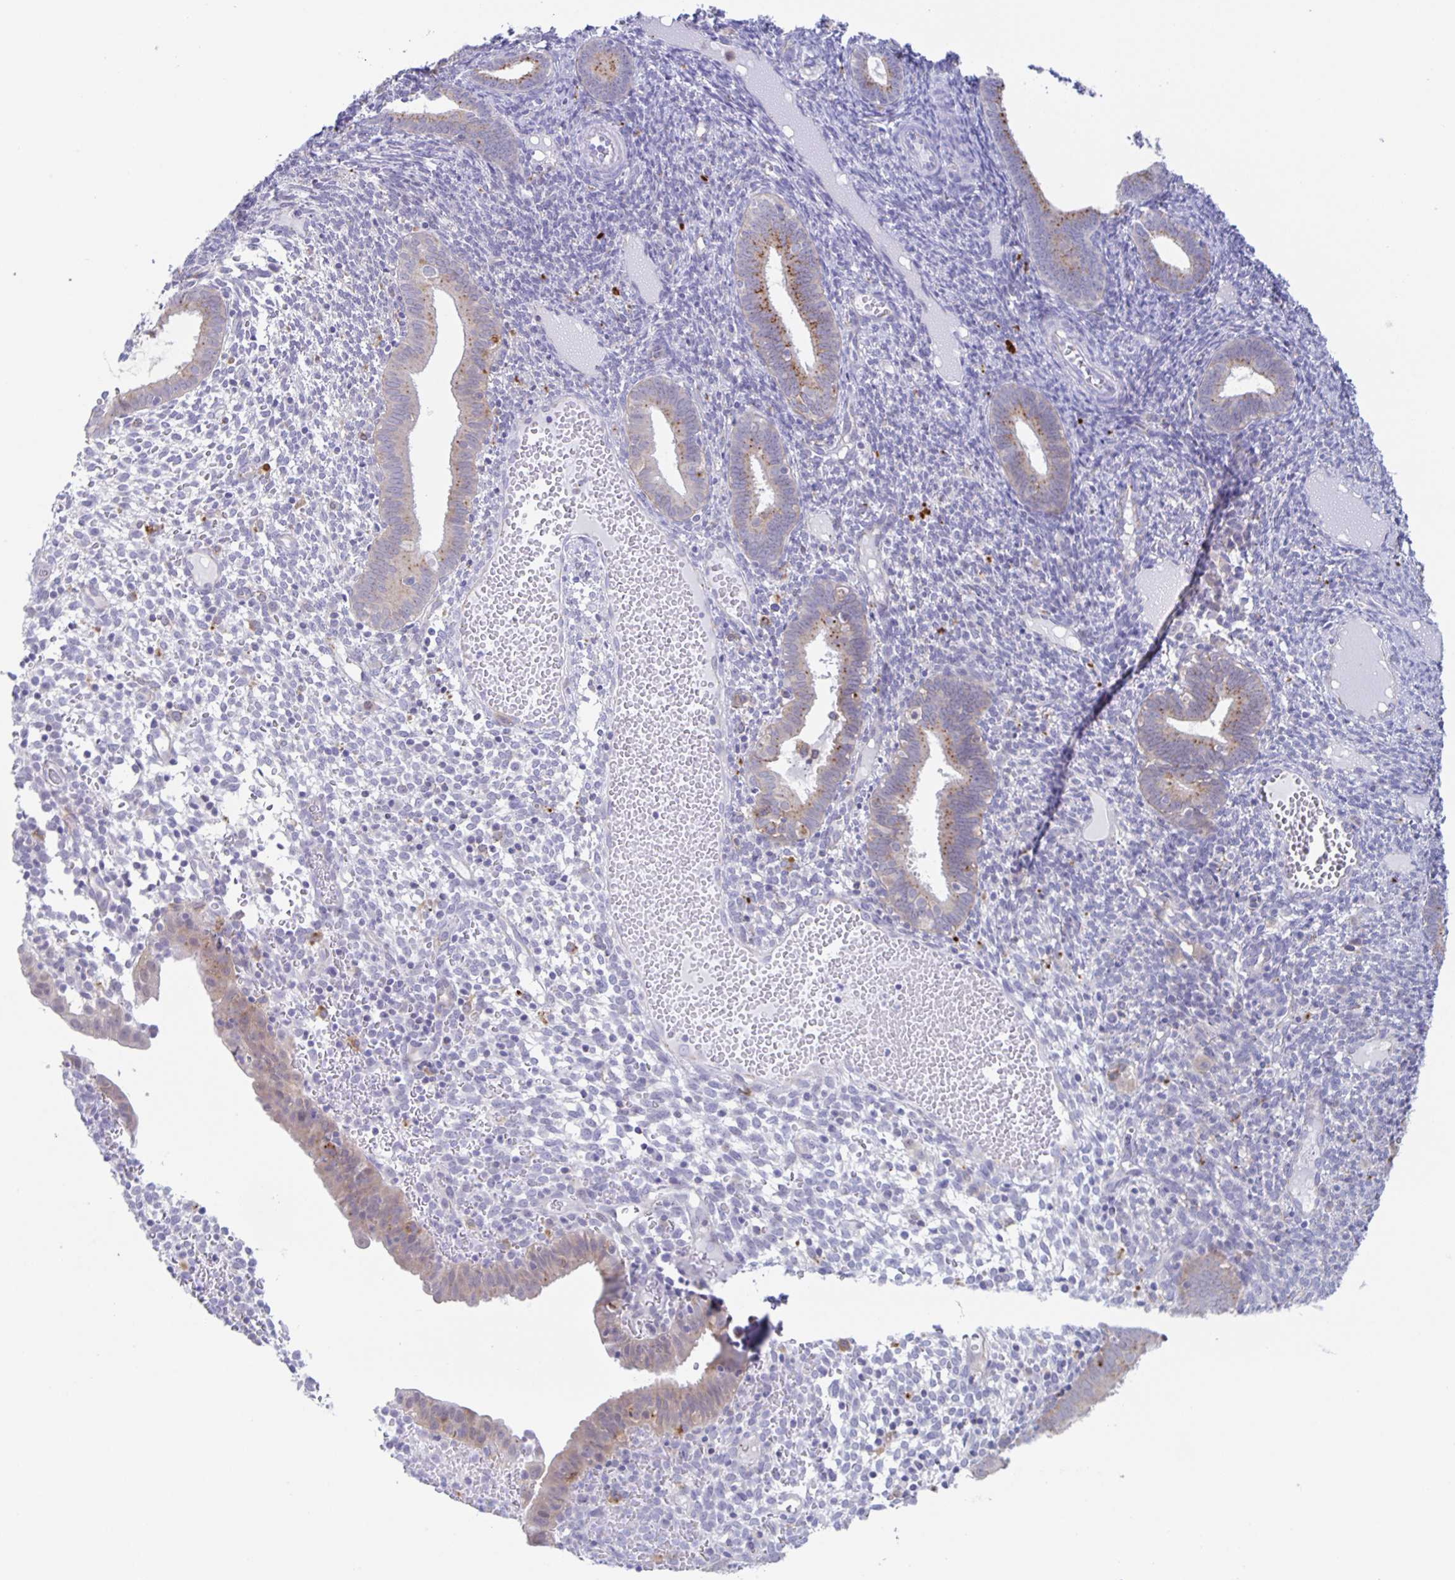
{"staining": {"intensity": "negative", "quantity": "none", "location": "none"}, "tissue": "endometrium", "cell_type": "Cells in endometrial stroma", "image_type": "normal", "snomed": [{"axis": "morphology", "description": "Normal tissue, NOS"}, {"axis": "topography", "description": "Endometrium"}], "caption": "Normal endometrium was stained to show a protein in brown. There is no significant staining in cells in endometrial stroma. (Brightfield microscopy of DAB immunohistochemistry (IHC) at high magnification).", "gene": "LIPA", "patient": {"sex": "female", "age": 41}}